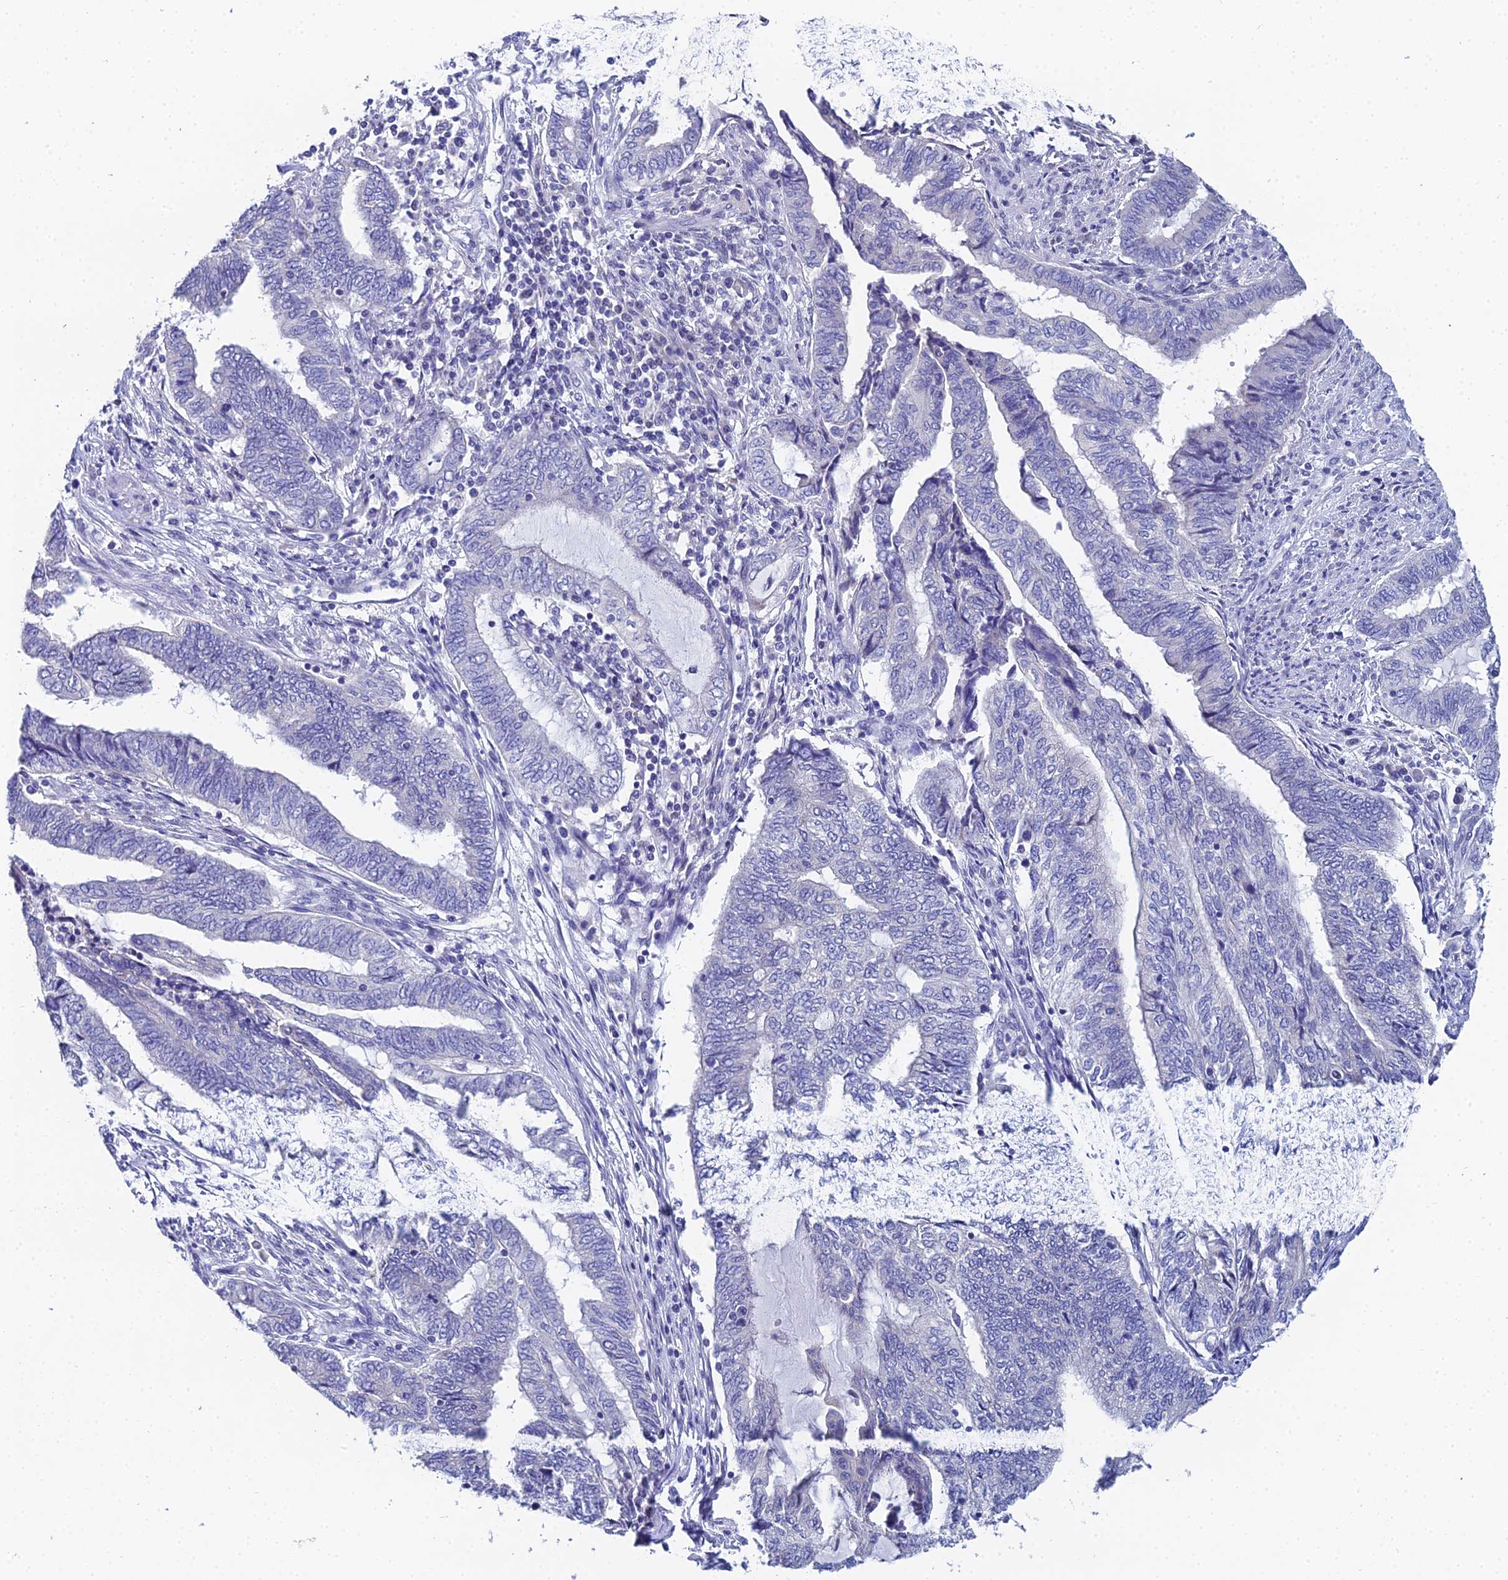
{"staining": {"intensity": "negative", "quantity": "none", "location": "none"}, "tissue": "endometrial cancer", "cell_type": "Tumor cells", "image_type": "cancer", "snomed": [{"axis": "morphology", "description": "Adenocarcinoma, NOS"}, {"axis": "topography", "description": "Uterus"}, {"axis": "topography", "description": "Endometrium"}], "caption": "Adenocarcinoma (endometrial) was stained to show a protein in brown. There is no significant positivity in tumor cells.", "gene": "OCM", "patient": {"sex": "female", "age": 70}}